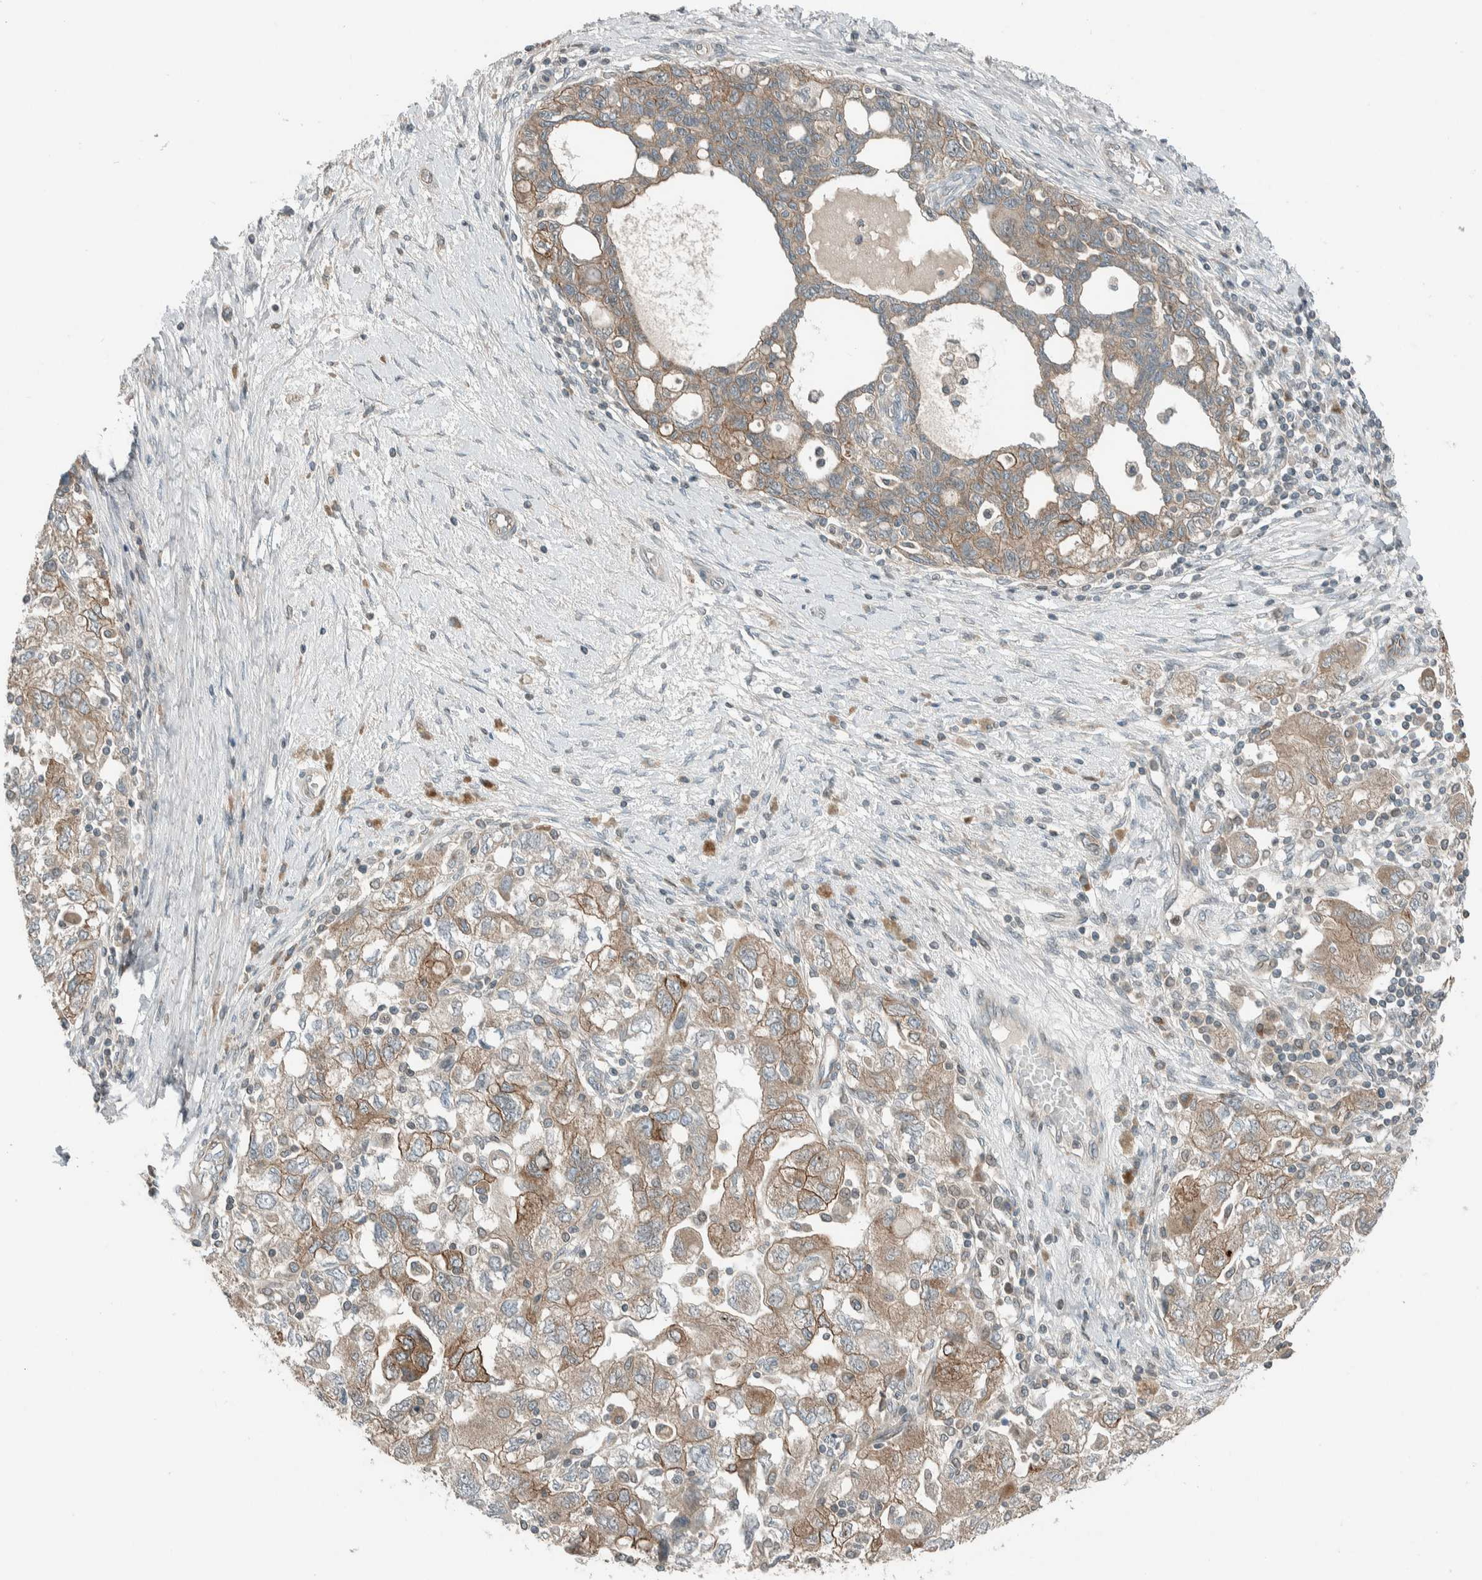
{"staining": {"intensity": "moderate", "quantity": ">75%", "location": "cytoplasmic/membranous"}, "tissue": "ovarian cancer", "cell_type": "Tumor cells", "image_type": "cancer", "snomed": [{"axis": "morphology", "description": "Carcinoma, NOS"}, {"axis": "morphology", "description": "Cystadenocarcinoma, serous, NOS"}, {"axis": "topography", "description": "Ovary"}], "caption": "Brown immunohistochemical staining in human ovarian cancer shows moderate cytoplasmic/membranous expression in approximately >75% of tumor cells.", "gene": "SEL1L", "patient": {"sex": "female", "age": 69}}